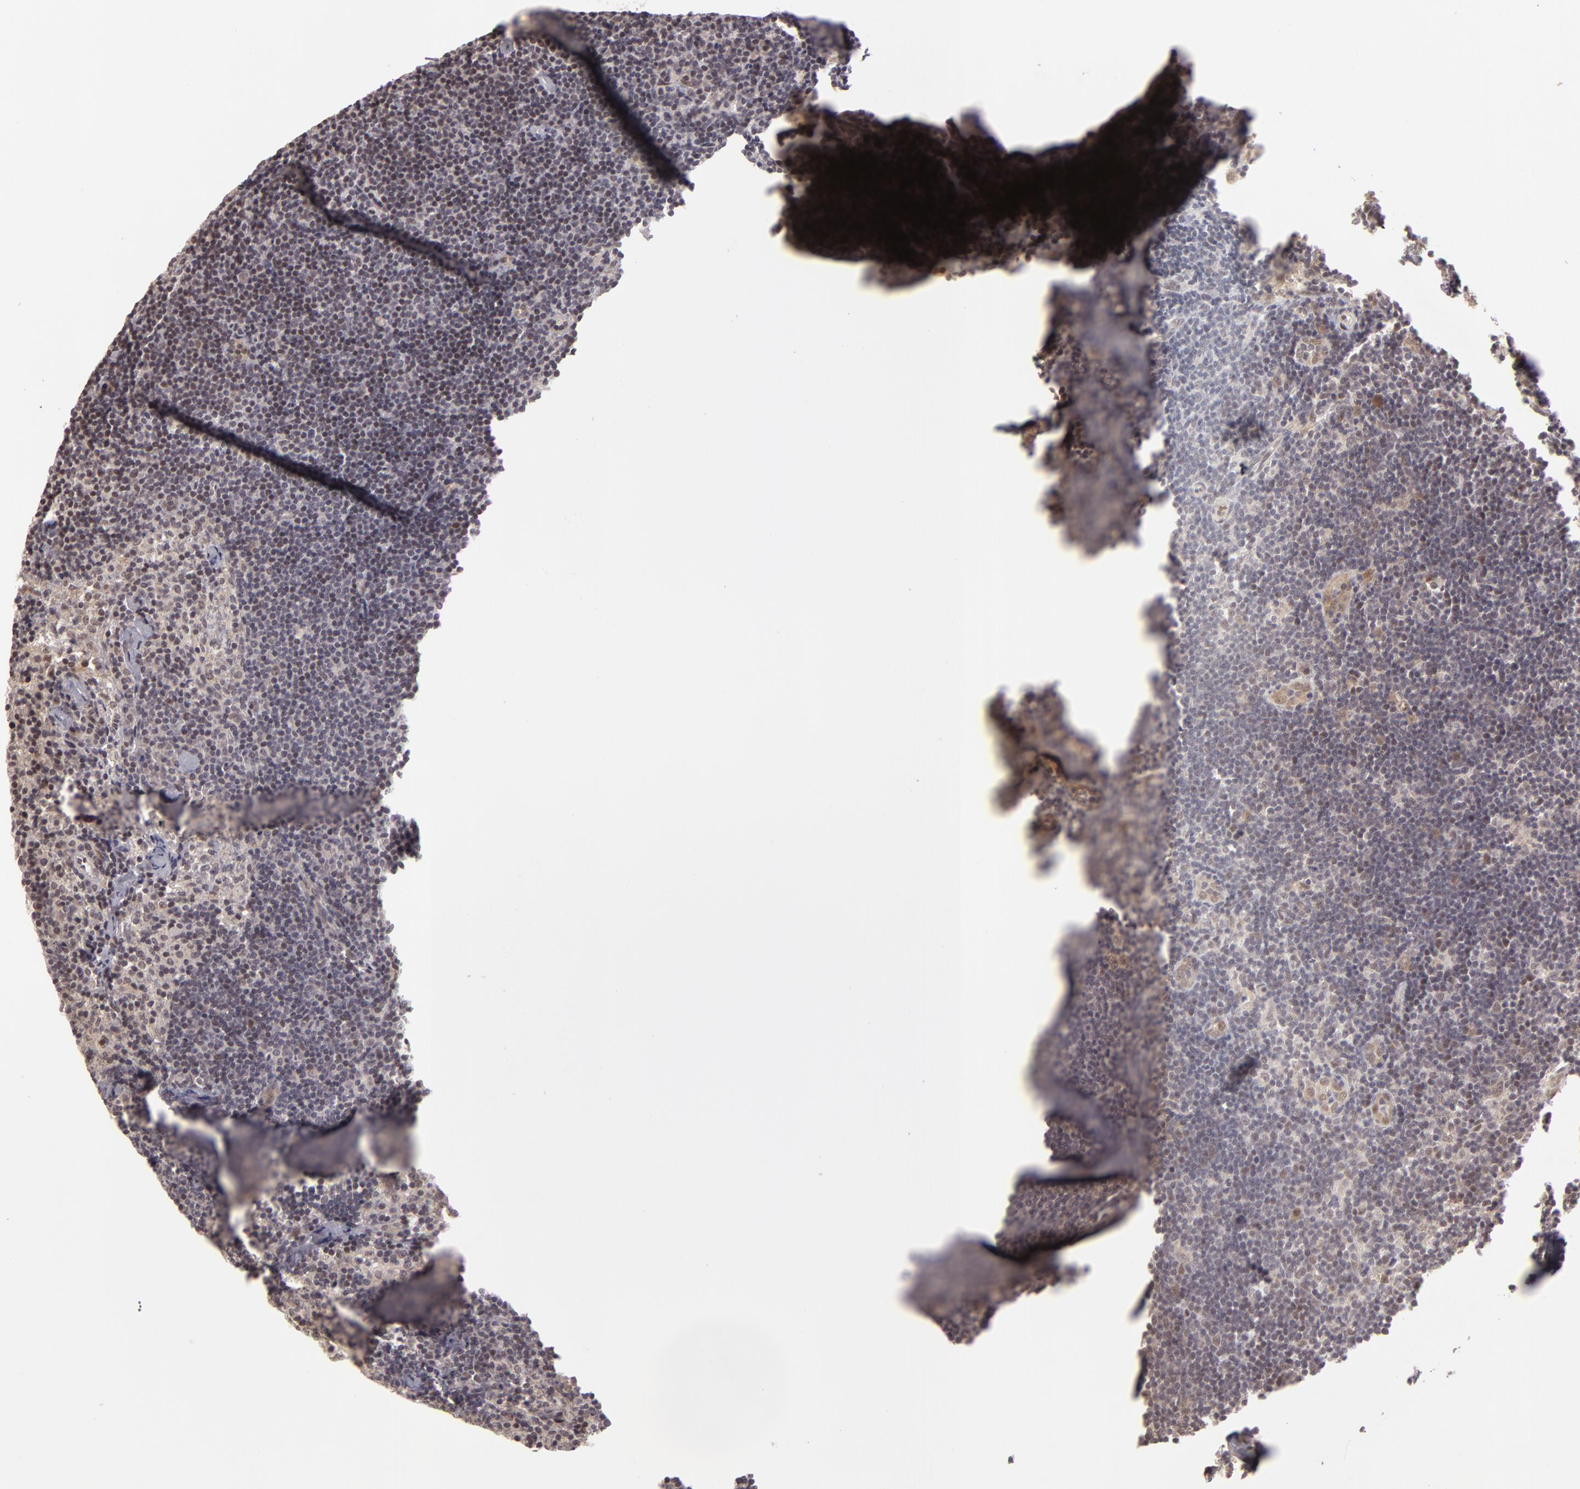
{"staining": {"intensity": "weak", "quantity": ">75%", "location": "nuclear"}, "tissue": "lymph node", "cell_type": "Germinal center cells", "image_type": "normal", "snomed": [{"axis": "morphology", "description": "Normal tissue, NOS"}, {"axis": "morphology", "description": "Inflammation, NOS"}, {"axis": "topography", "description": "Lymph node"}, {"axis": "topography", "description": "Salivary gland"}], "caption": "Brown immunohistochemical staining in normal human lymph node shows weak nuclear staining in approximately >75% of germinal center cells.", "gene": "ZNF133", "patient": {"sex": "male", "age": 3}}